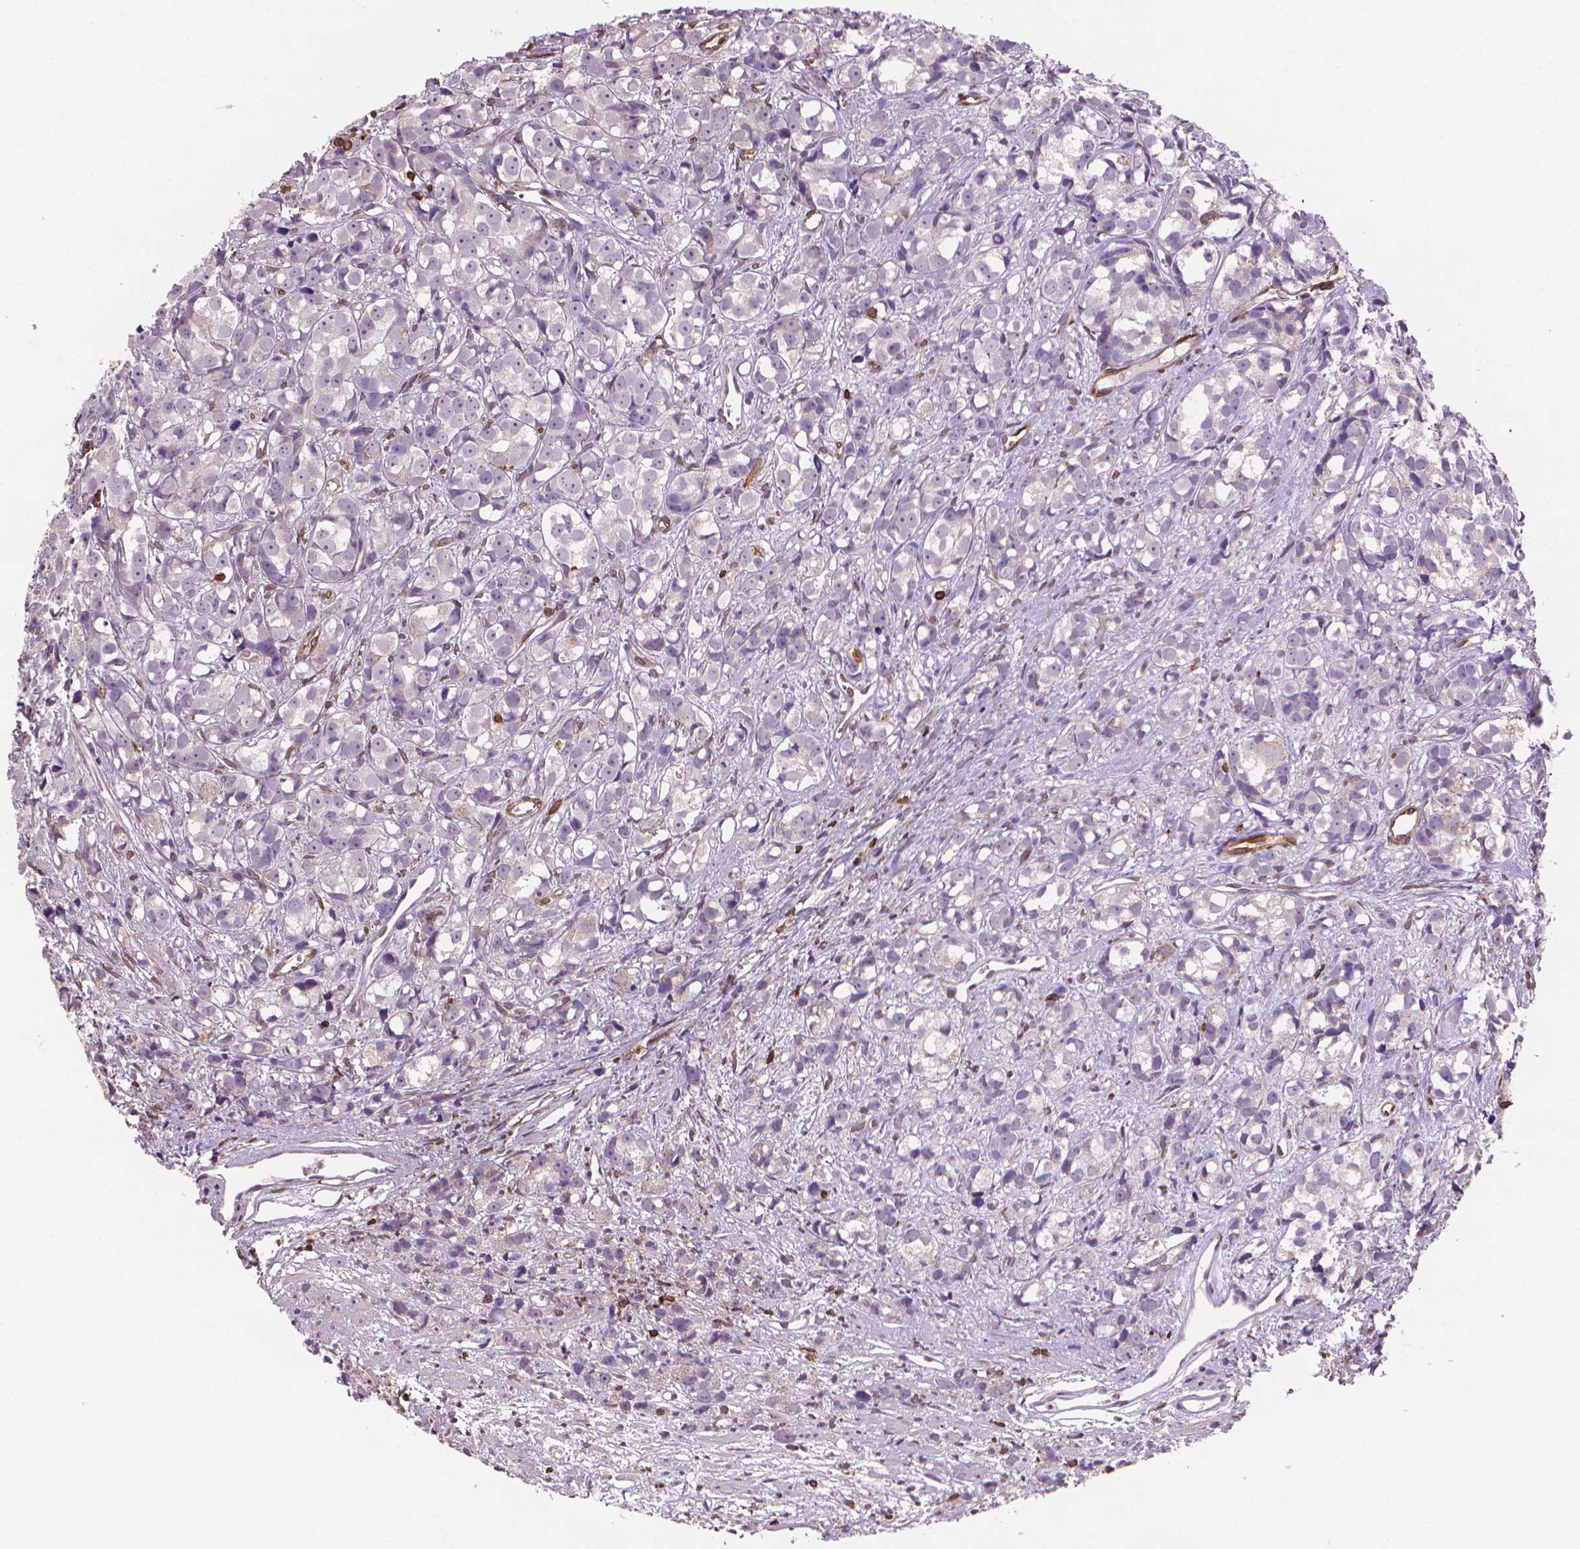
{"staining": {"intensity": "negative", "quantity": "none", "location": "none"}, "tissue": "prostate cancer", "cell_type": "Tumor cells", "image_type": "cancer", "snomed": [{"axis": "morphology", "description": "Adenocarcinoma, High grade"}, {"axis": "topography", "description": "Prostate"}], "caption": "There is no significant positivity in tumor cells of prostate cancer (high-grade adenocarcinoma).", "gene": "BCL2", "patient": {"sex": "male", "age": 77}}